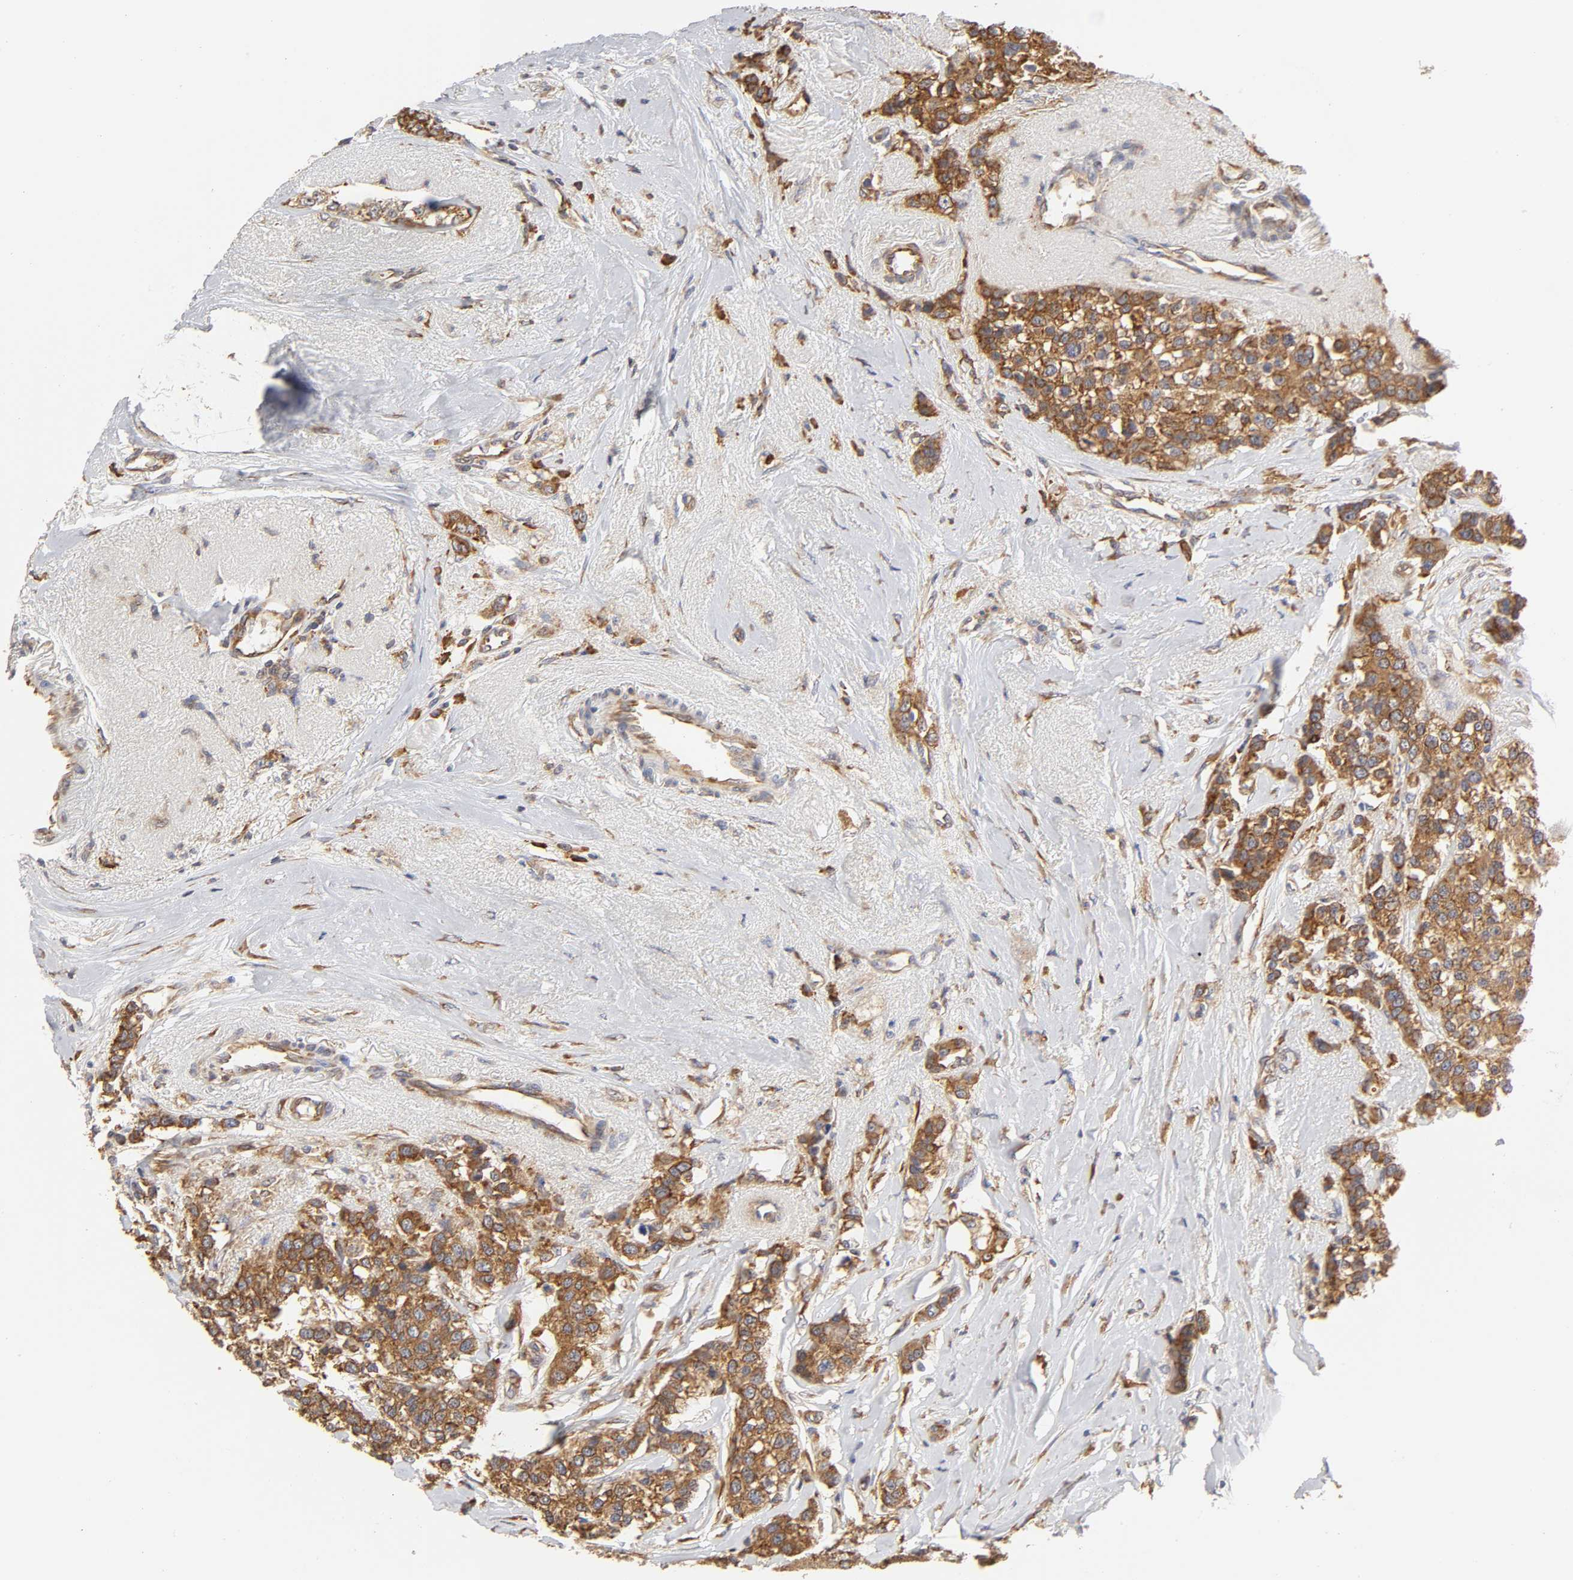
{"staining": {"intensity": "strong", "quantity": ">75%", "location": "cytoplasmic/membranous"}, "tissue": "breast cancer", "cell_type": "Tumor cells", "image_type": "cancer", "snomed": [{"axis": "morphology", "description": "Duct carcinoma"}, {"axis": "topography", "description": "Breast"}], "caption": "This is an image of immunohistochemistry staining of breast cancer, which shows strong expression in the cytoplasmic/membranous of tumor cells.", "gene": "RPL14", "patient": {"sex": "female", "age": 51}}